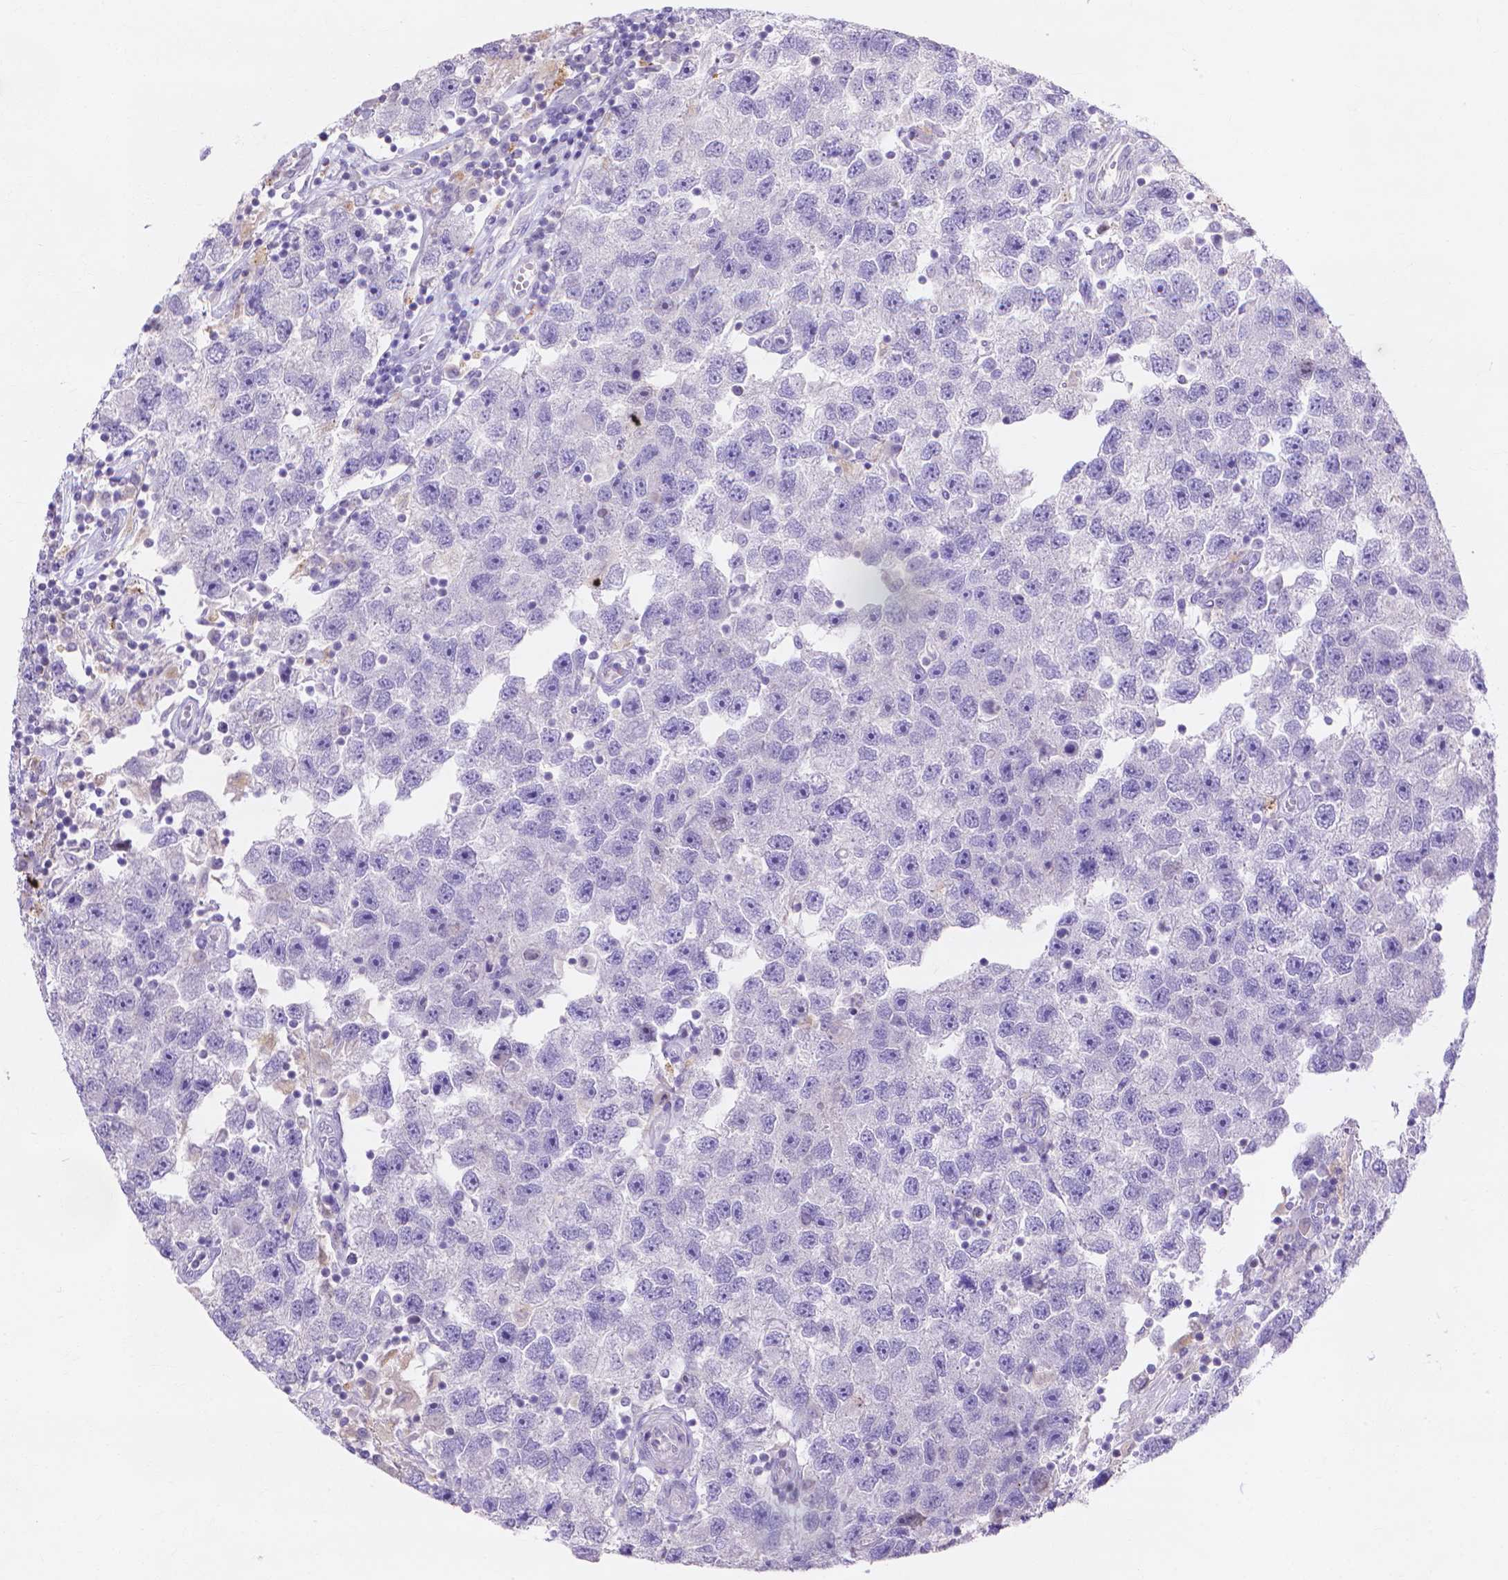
{"staining": {"intensity": "negative", "quantity": "none", "location": "none"}, "tissue": "testis cancer", "cell_type": "Tumor cells", "image_type": "cancer", "snomed": [{"axis": "morphology", "description": "Seminoma, NOS"}, {"axis": "topography", "description": "Testis"}], "caption": "Photomicrograph shows no significant protein staining in tumor cells of testis seminoma.", "gene": "MMP11", "patient": {"sex": "male", "age": 26}}